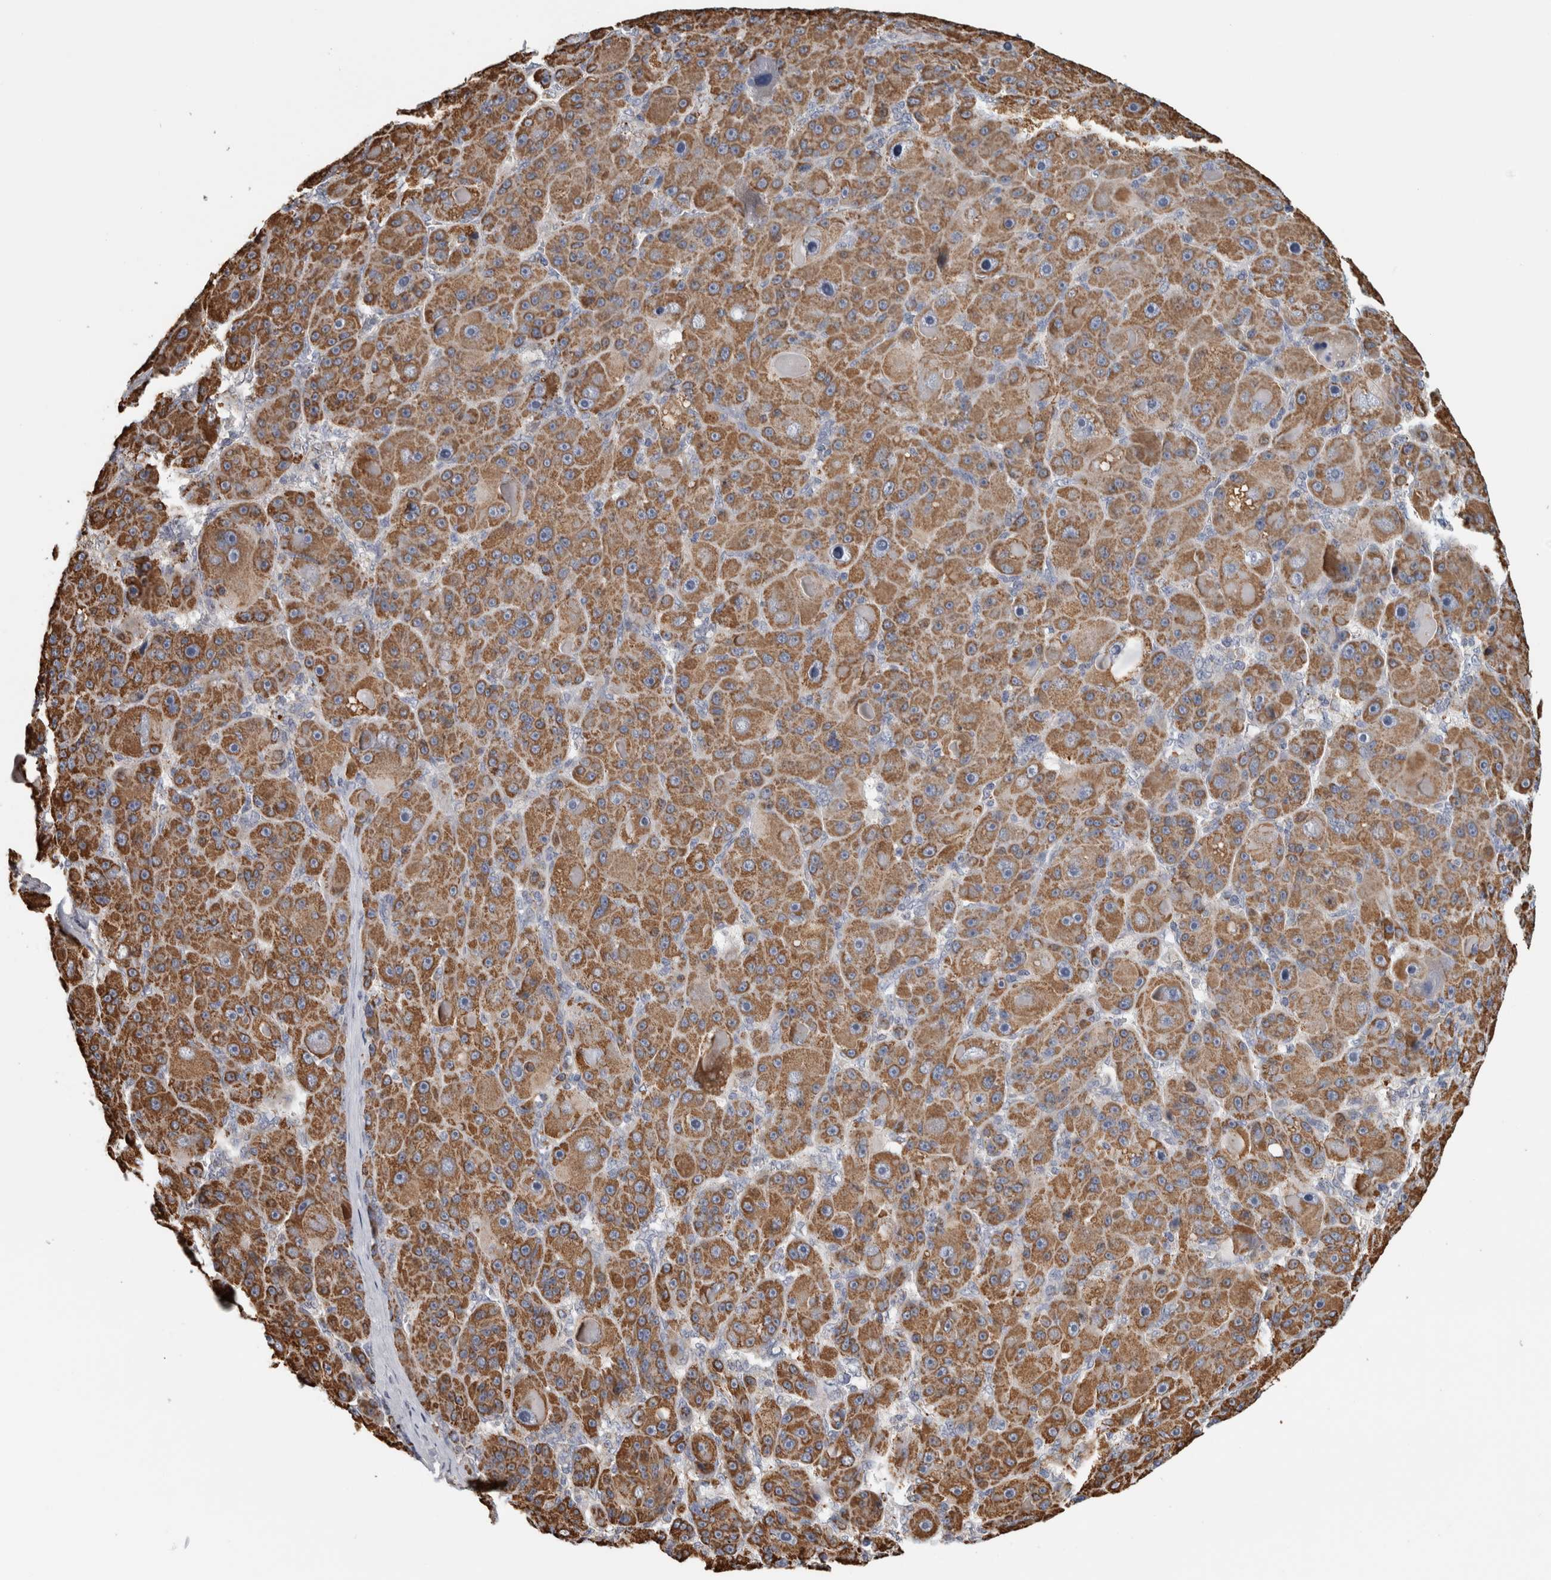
{"staining": {"intensity": "strong", "quantity": ">75%", "location": "cytoplasmic/membranous"}, "tissue": "liver cancer", "cell_type": "Tumor cells", "image_type": "cancer", "snomed": [{"axis": "morphology", "description": "Carcinoma, Hepatocellular, NOS"}, {"axis": "topography", "description": "Liver"}], "caption": "Protein analysis of liver cancer tissue demonstrates strong cytoplasmic/membranous staining in approximately >75% of tumor cells. (DAB IHC, brown staining for protein, blue staining for nuclei).", "gene": "ST8SIA1", "patient": {"sex": "male", "age": 76}}